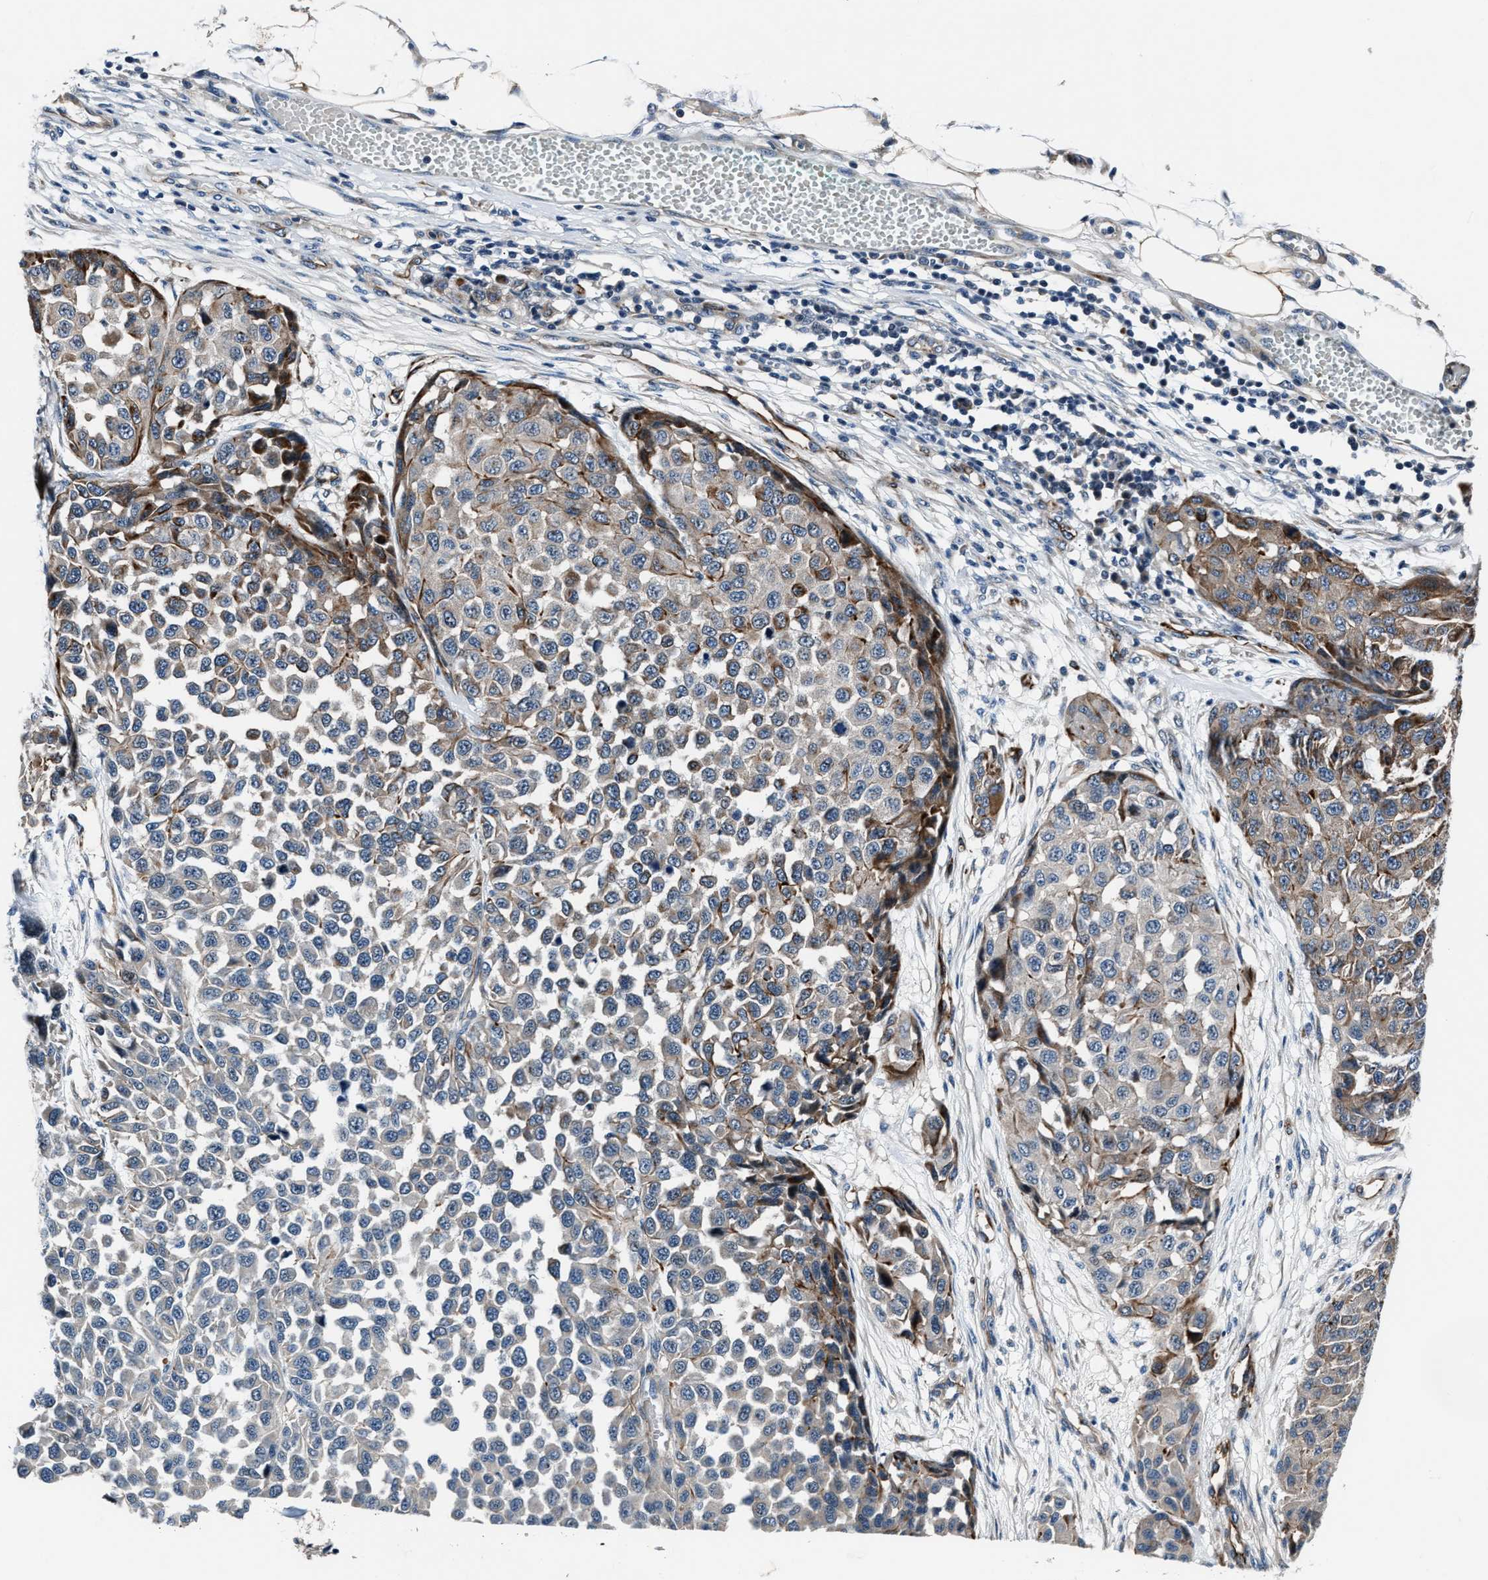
{"staining": {"intensity": "moderate", "quantity": "<25%", "location": "cytoplasmic/membranous"}, "tissue": "melanoma", "cell_type": "Tumor cells", "image_type": "cancer", "snomed": [{"axis": "morphology", "description": "Normal tissue, NOS"}, {"axis": "morphology", "description": "Malignant melanoma, NOS"}, {"axis": "topography", "description": "Skin"}], "caption": "Immunohistochemical staining of melanoma exhibits low levels of moderate cytoplasmic/membranous expression in about <25% of tumor cells. (DAB (3,3'-diaminobenzidine) IHC, brown staining for protein, blue staining for nuclei).", "gene": "MPDZ", "patient": {"sex": "male", "age": 62}}